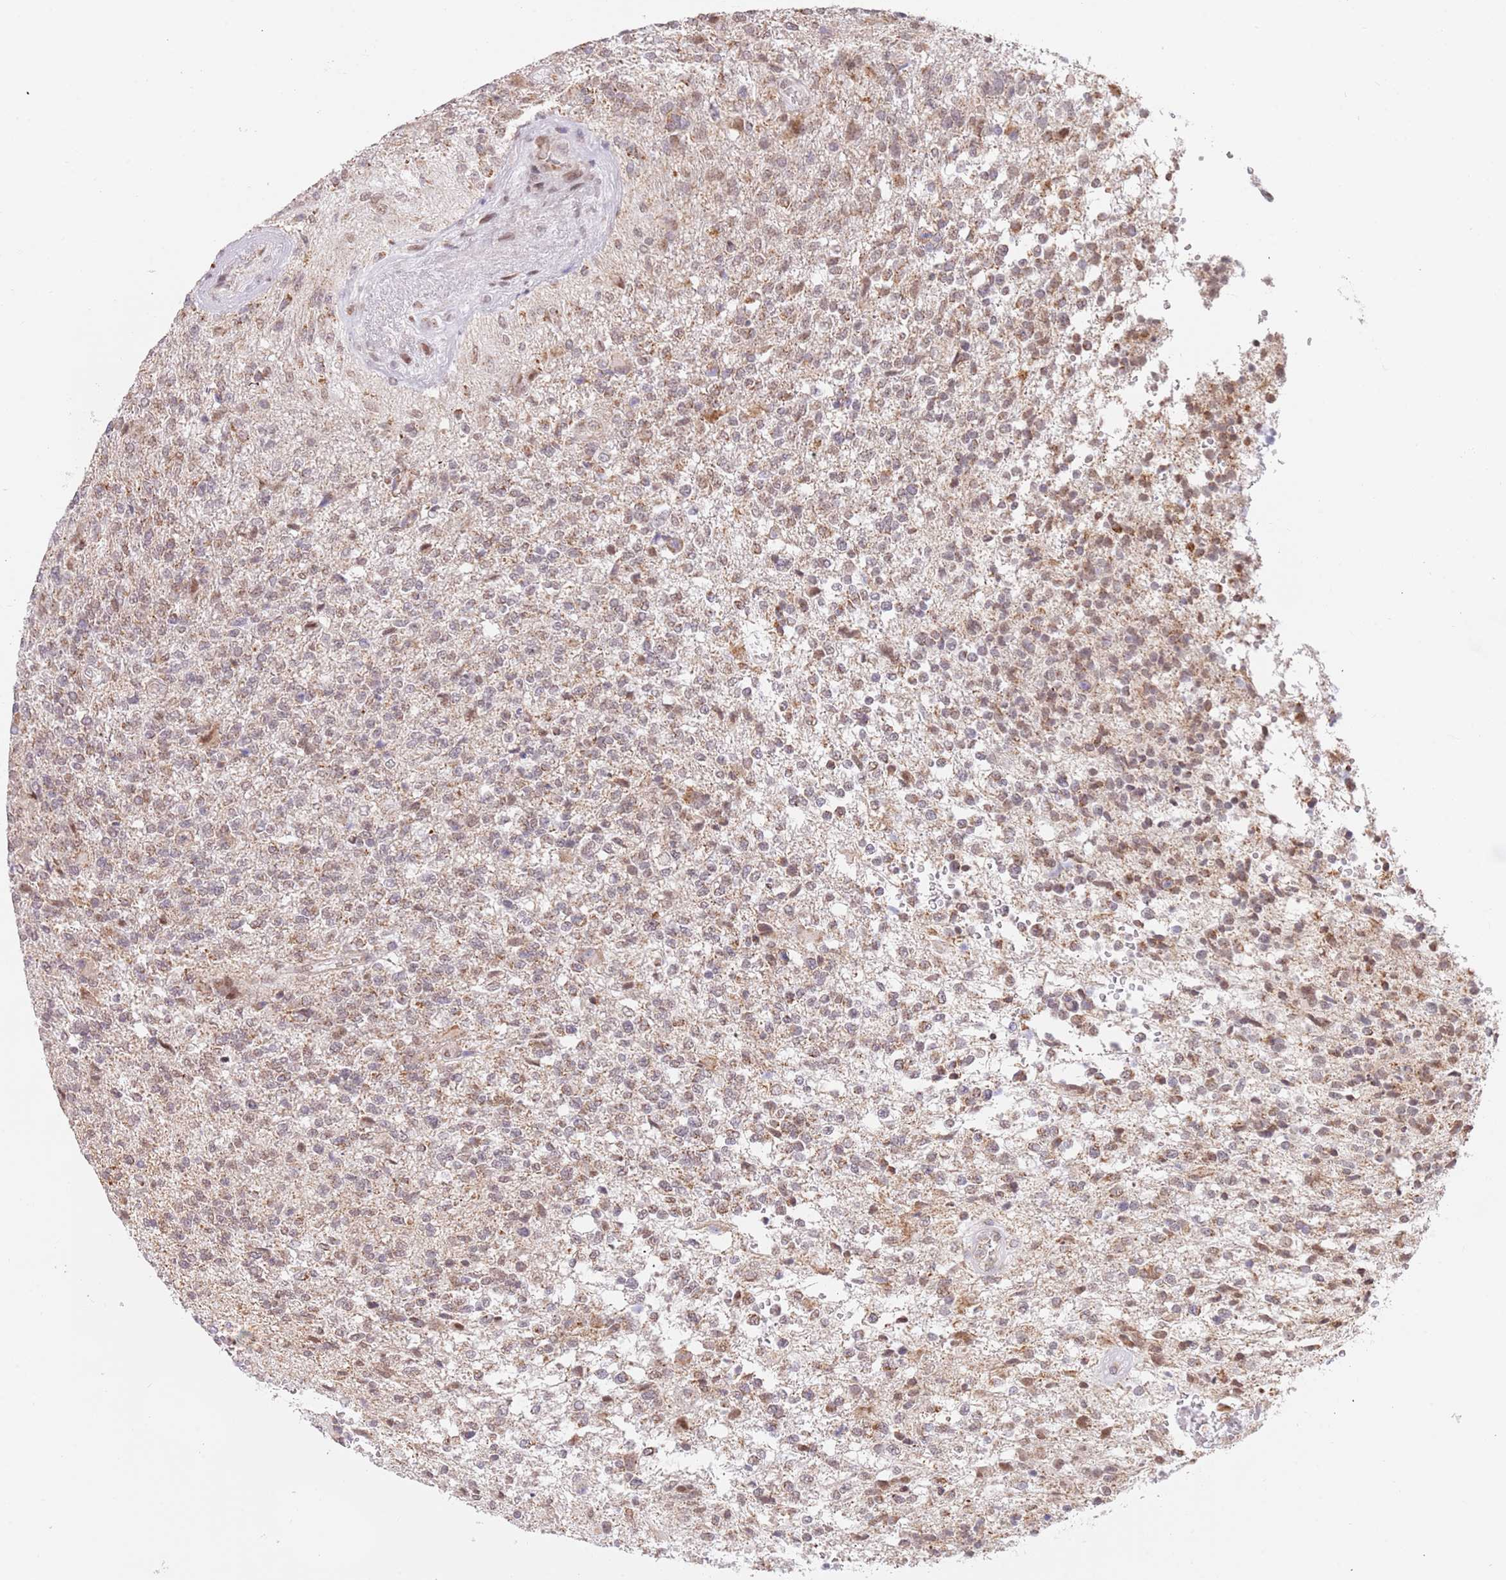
{"staining": {"intensity": "weak", "quantity": ">75%", "location": "cytoplasmic/membranous"}, "tissue": "glioma", "cell_type": "Tumor cells", "image_type": "cancer", "snomed": [{"axis": "morphology", "description": "Glioma, malignant, High grade"}, {"axis": "topography", "description": "Brain"}], "caption": "A low amount of weak cytoplasmic/membranous expression is present in approximately >75% of tumor cells in malignant glioma (high-grade) tissue.", "gene": "TIMM13", "patient": {"sex": "male", "age": 56}}